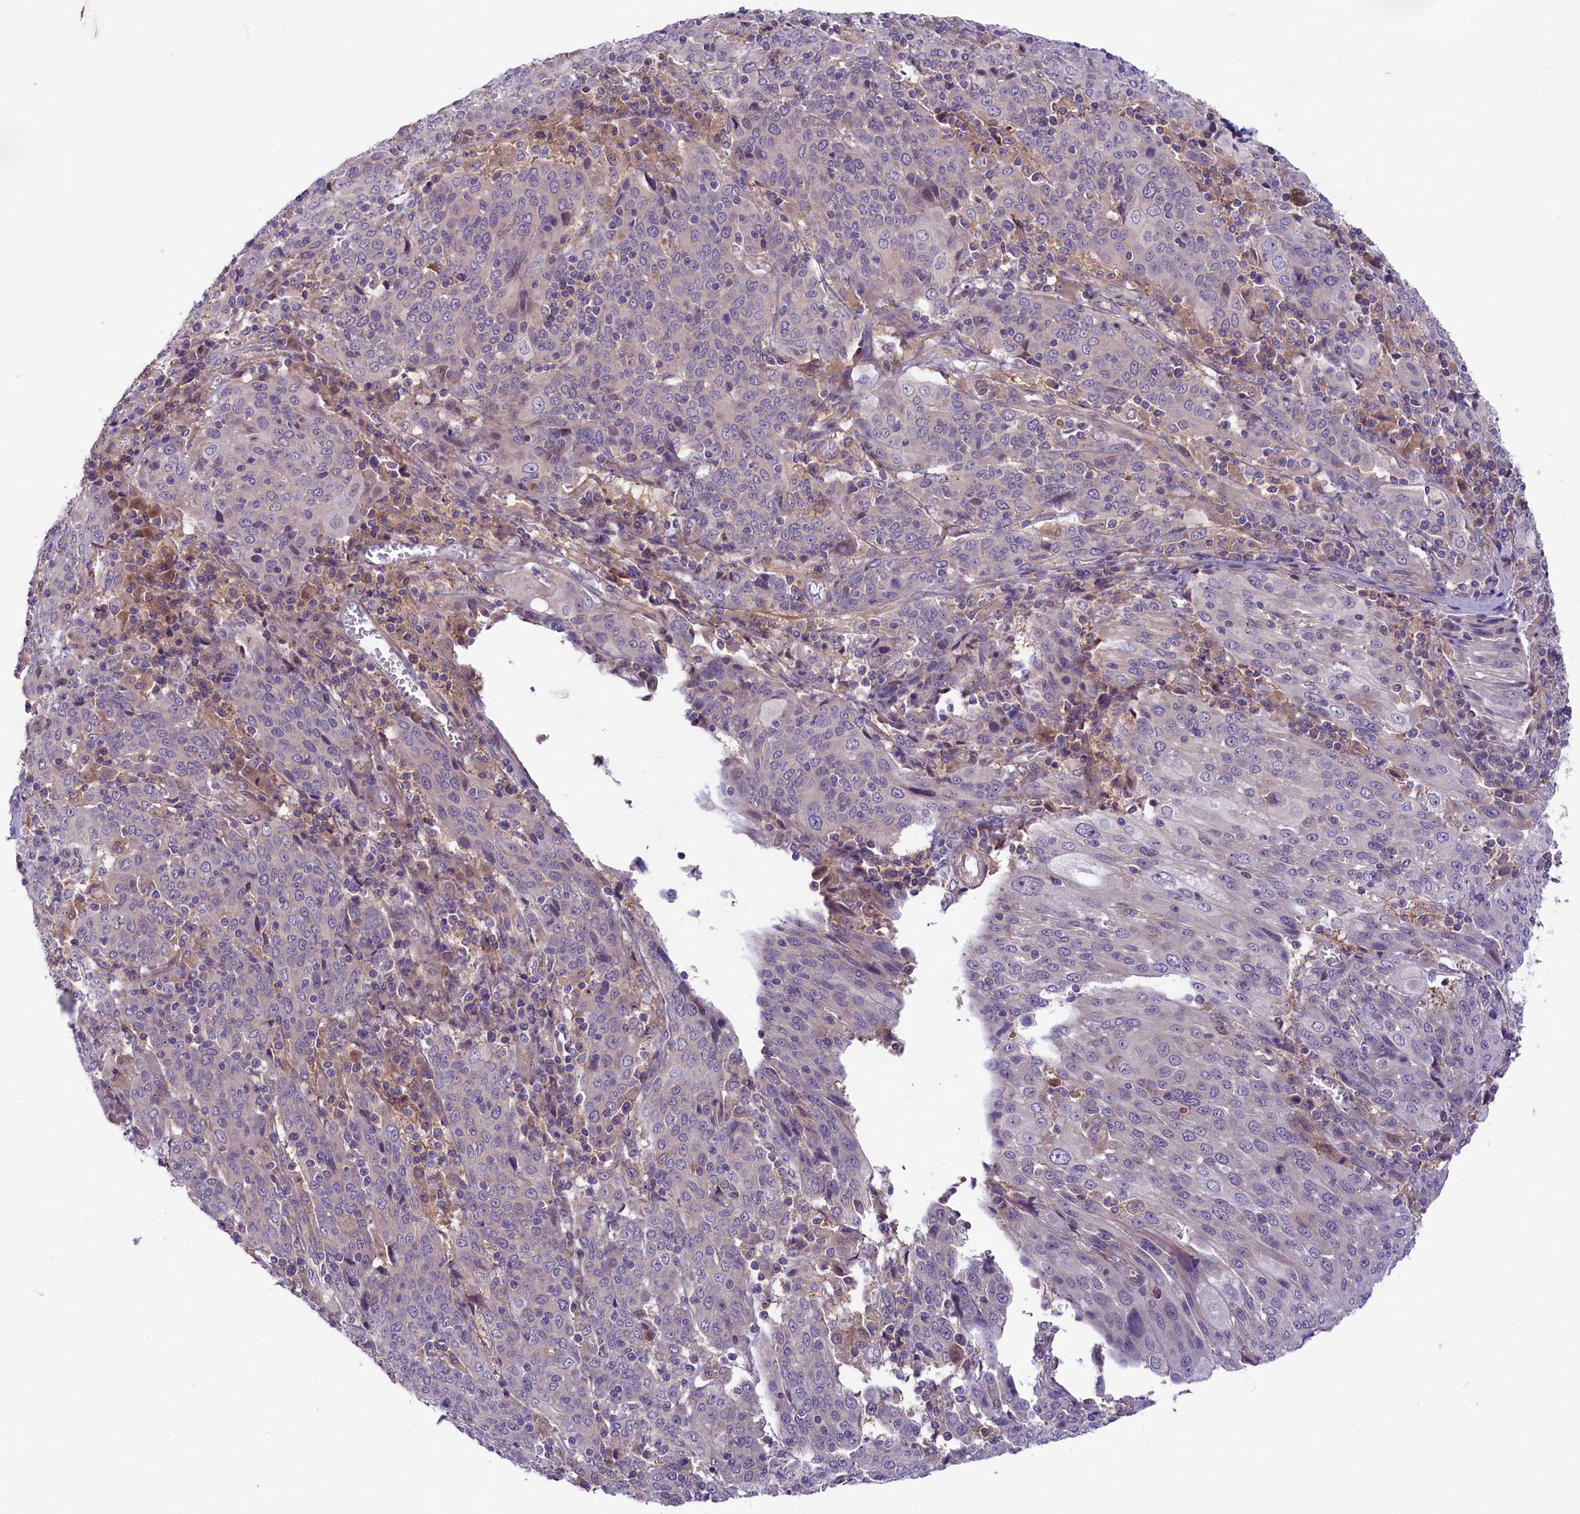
{"staining": {"intensity": "negative", "quantity": "none", "location": "none"}, "tissue": "cervical cancer", "cell_type": "Tumor cells", "image_type": "cancer", "snomed": [{"axis": "morphology", "description": "Squamous cell carcinoma, NOS"}, {"axis": "topography", "description": "Cervix"}], "caption": "Protein analysis of cervical squamous cell carcinoma exhibits no significant positivity in tumor cells.", "gene": "COG8", "patient": {"sex": "female", "age": 67}}